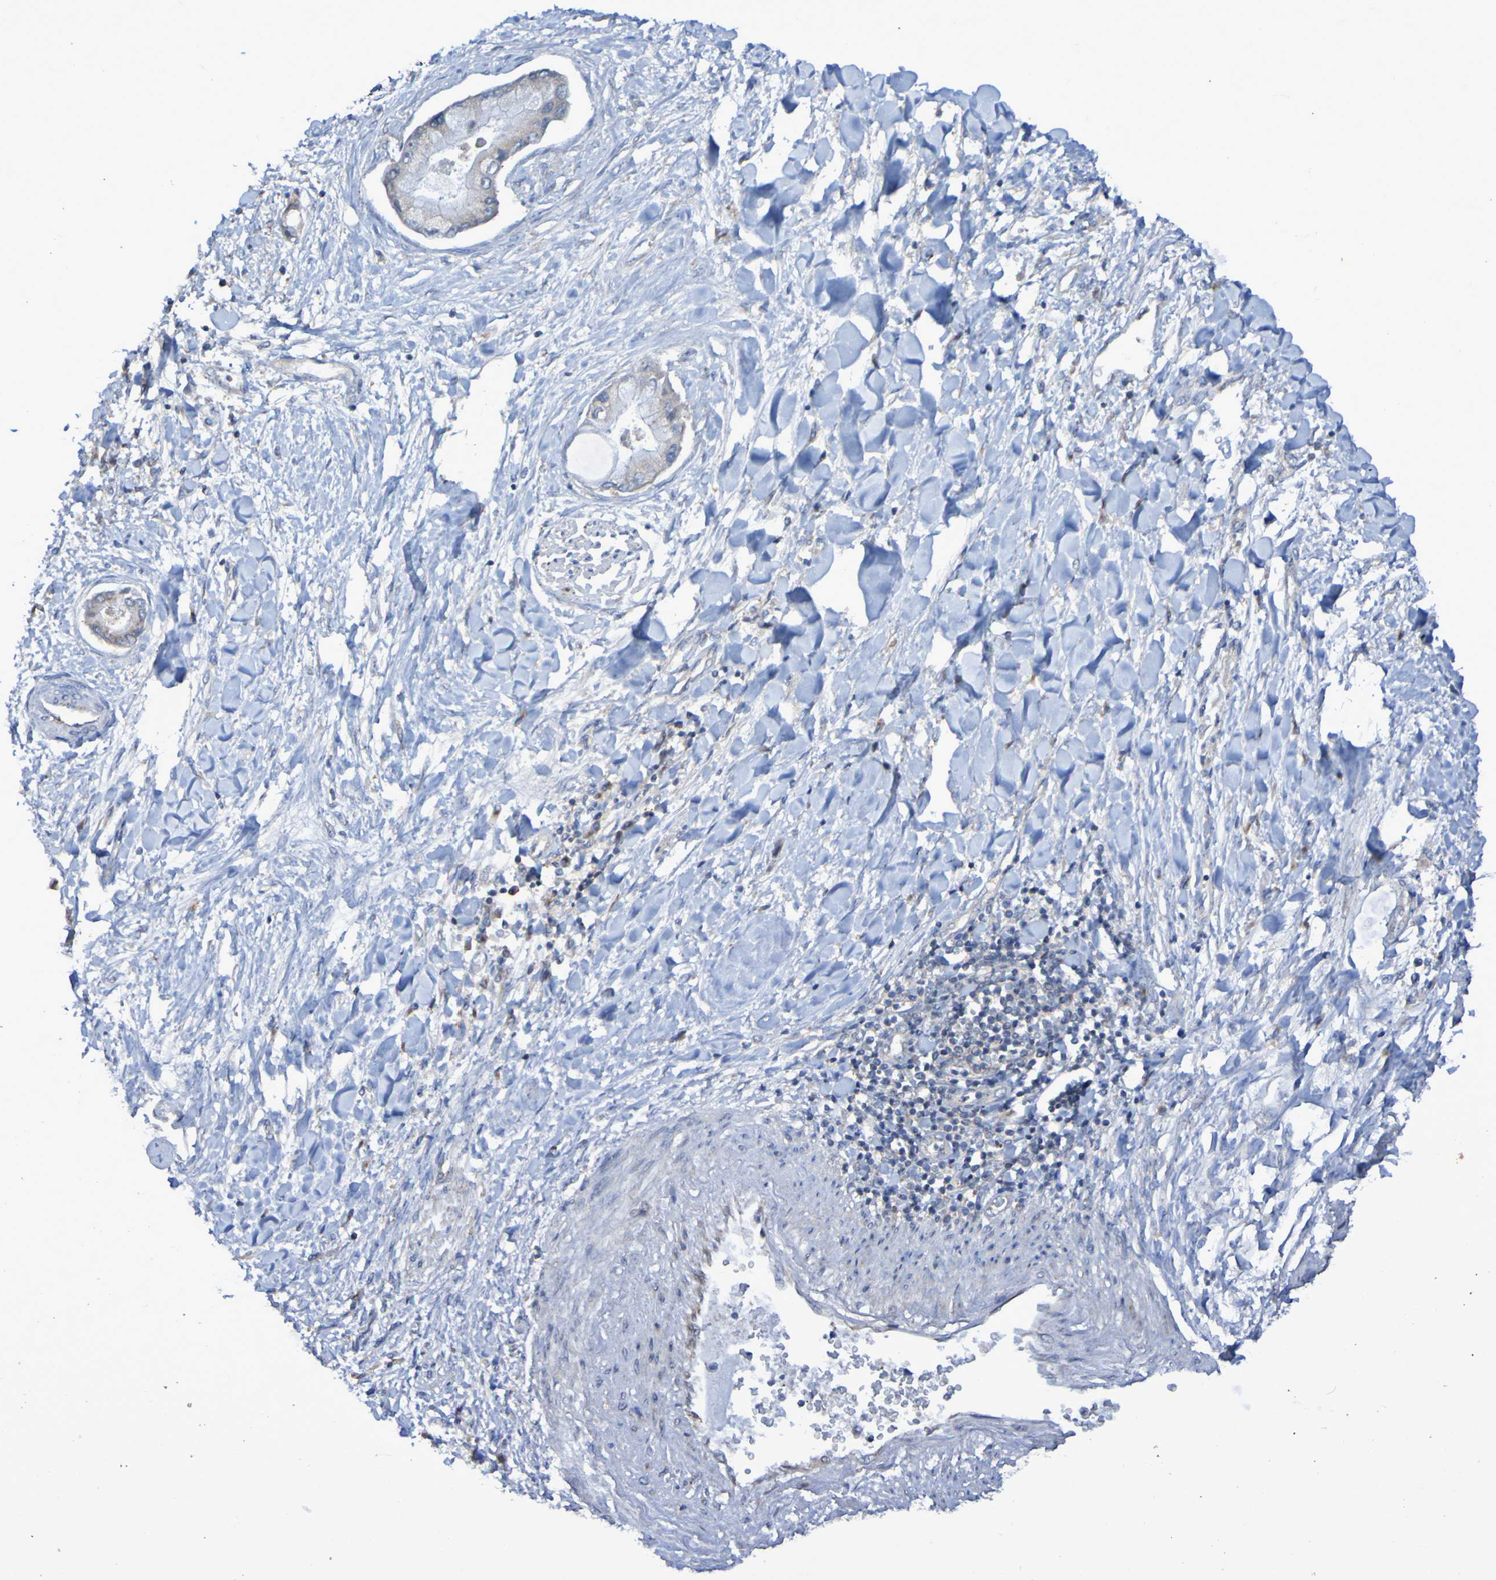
{"staining": {"intensity": "moderate", "quantity": "<25%", "location": "cytoplasmic/membranous"}, "tissue": "liver cancer", "cell_type": "Tumor cells", "image_type": "cancer", "snomed": [{"axis": "morphology", "description": "Cholangiocarcinoma"}, {"axis": "topography", "description": "Liver"}], "caption": "IHC photomicrograph of liver cancer (cholangiocarcinoma) stained for a protein (brown), which reveals low levels of moderate cytoplasmic/membranous staining in about <25% of tumor cells.", "gene": "LMBRD2", "patient": {"sex": "male", "age": 50}}